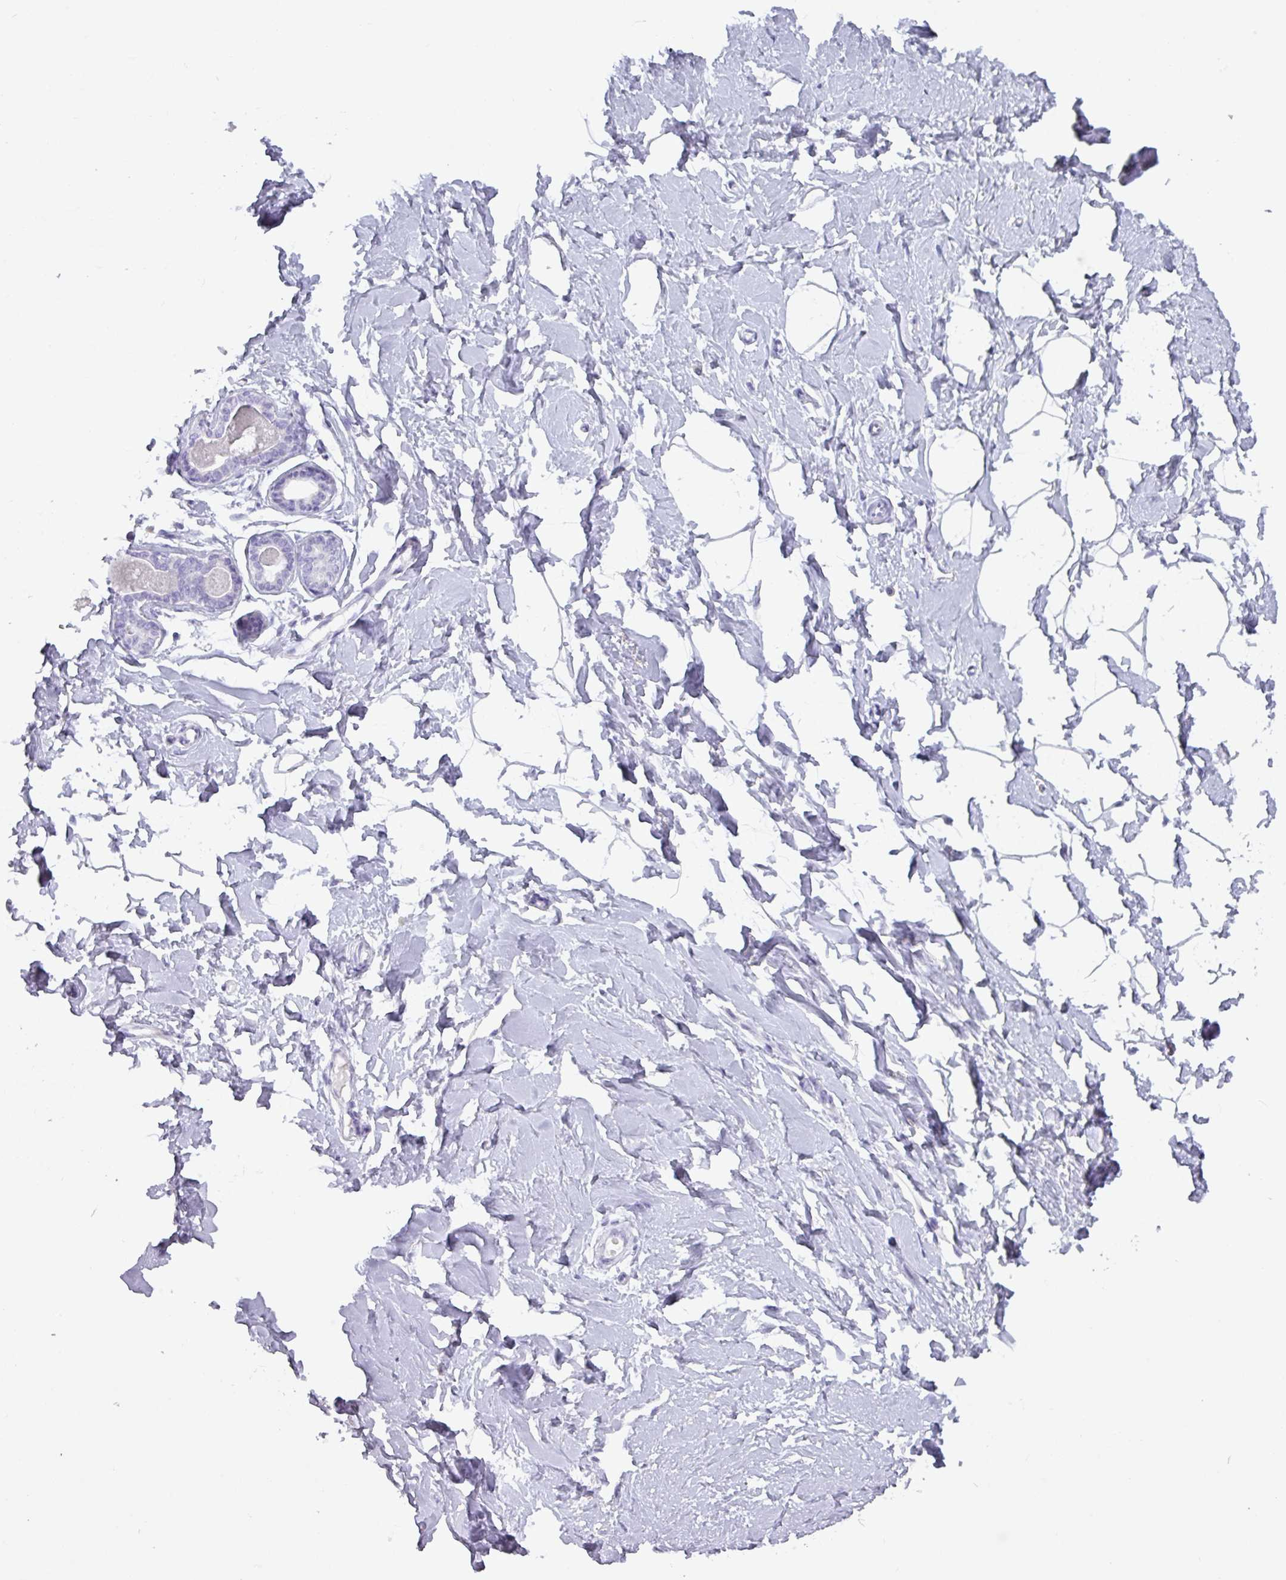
{"staining": {"intensity": "negative", "quantity": "none", "location": "none"}, "tissue": "breast", "cell_type": "Adipocytes", "image_type": "normal", "snomed": [{"axis": "morphology", "description": "Normal tissue, NOS"}, {"axis": "topography", "description": "Breast"}], "caption": "DAB immunohistochemical staining of benign human breast shows no significant positivity in adipocytes.", "gene": "PGA3", "patient": {"sex": "female", "age": 23}}